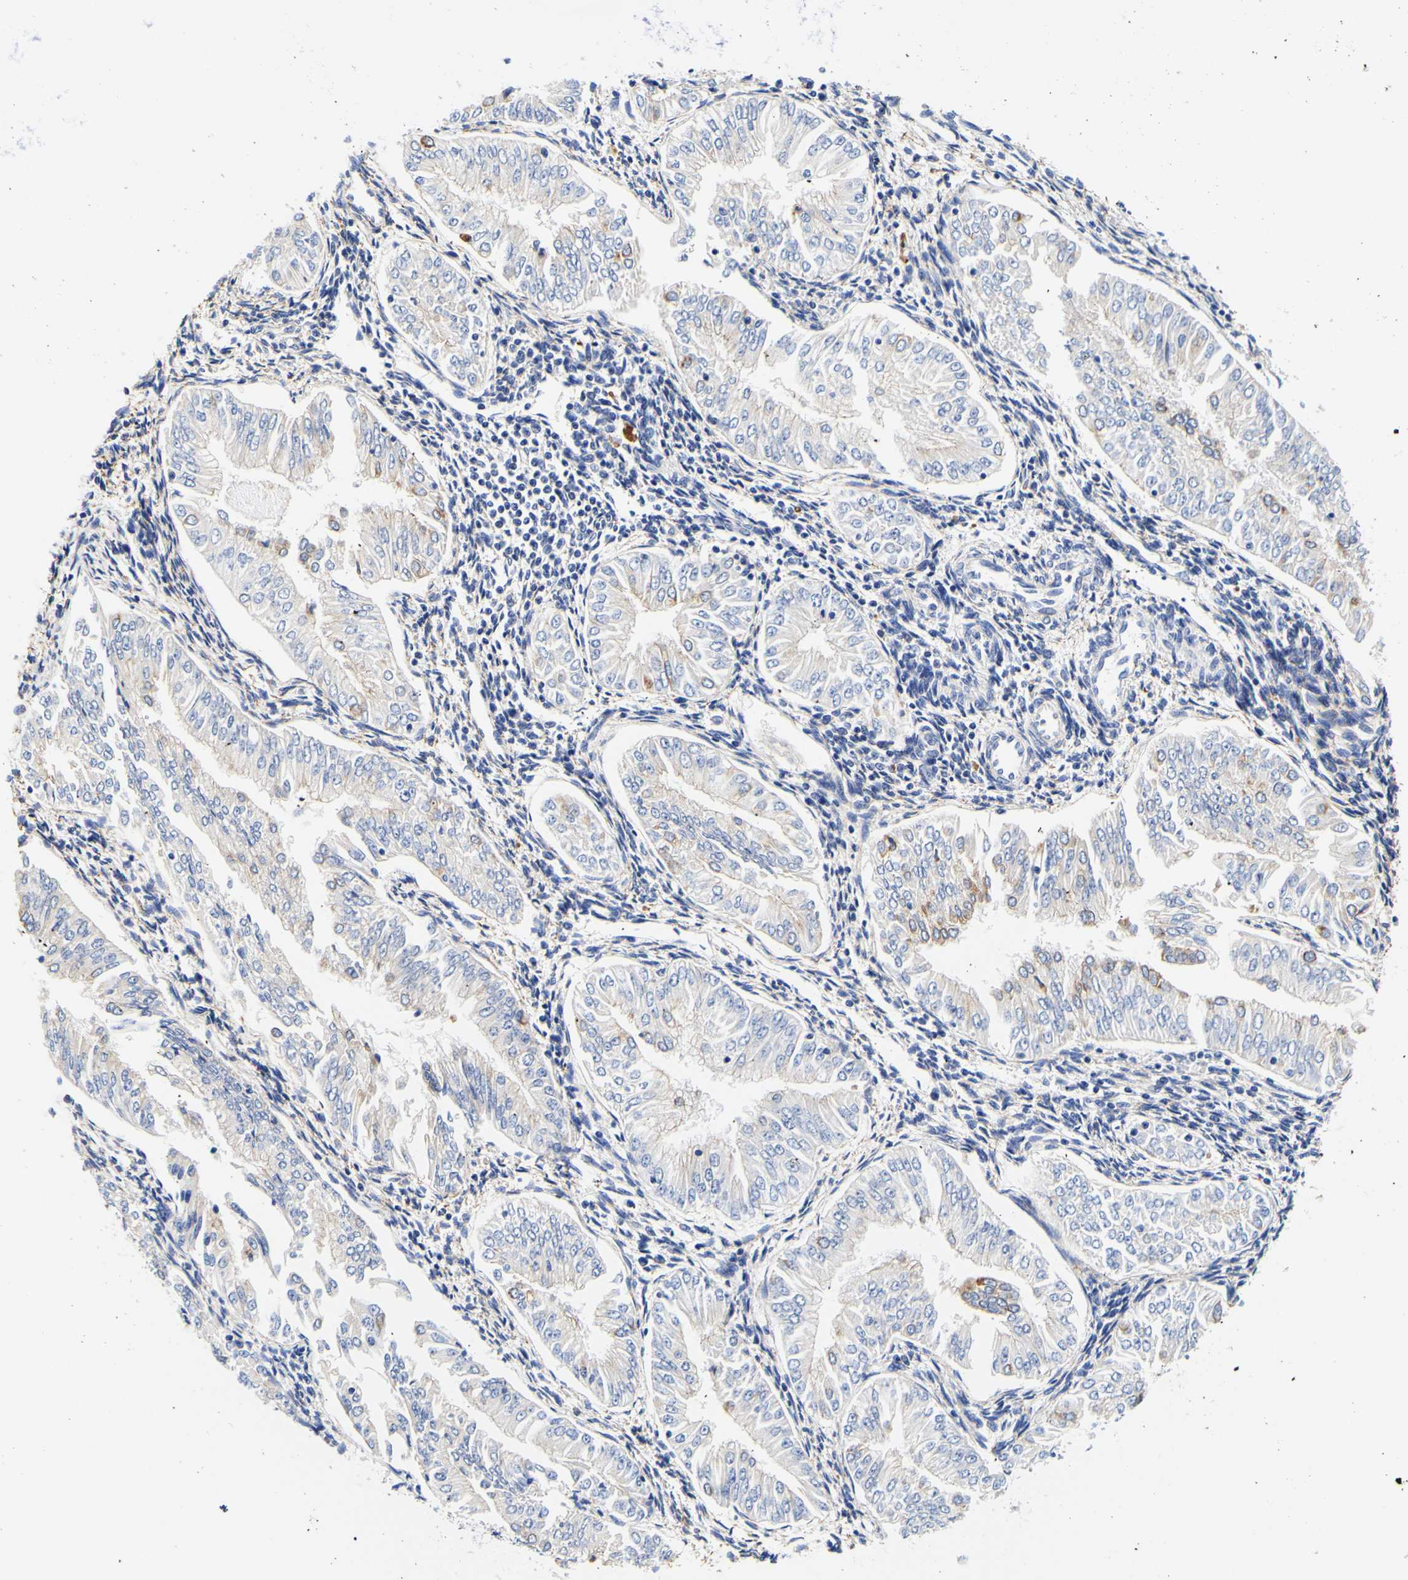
{"staining": {"intensity": "moderate", "quantity": "<25%", "location": "cytoplasmic/membranous"}, "tissue": "endometrial cancer", "cell_type": "Tumor cells", "image_type": "cancer", "snomed": [{"axis": "morphology", "description": "Adenocarcinoma, NOS"}, {"axis": "topography", "description": "Endometrium"}], "caption": "Approximately <25% of tumor cells in human adenocarcinoma (endometrial) show moderate cytoplasmic/membranous protein expression as visualized by brown immunohistochemical staining.", "gene": "CAMK4", "patient": {"sex": "female", "age": 53}}